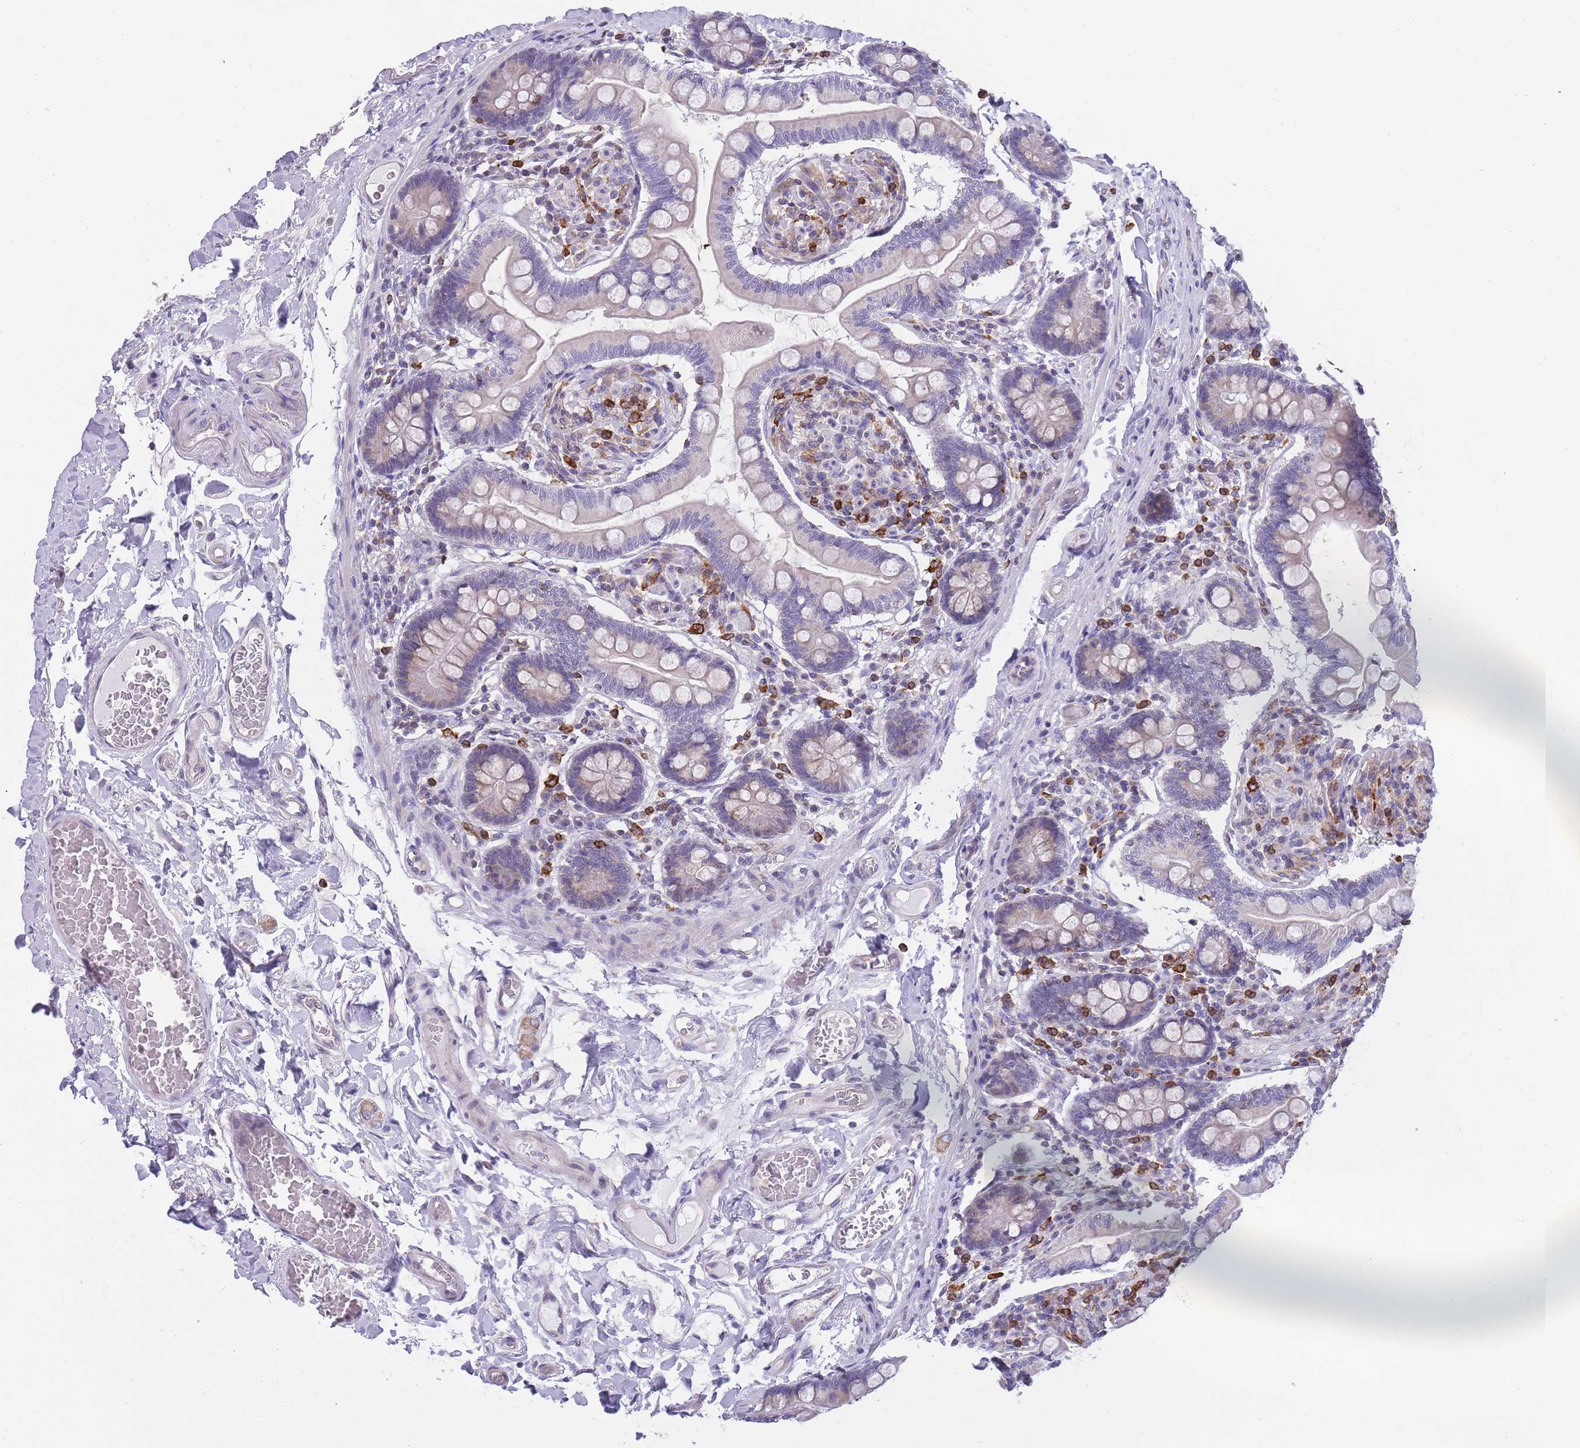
{"staining": {"intensity": "moderate", "quantity": "25%-75%", "location": "cytoplasmic/membranous"}, "tissue": "small intestine", "cell_type": "Glandular cells", "image_type": "normal", "snomed": [{"axis": "morphology", "description": "Normal tissue, NOS"}, {"axis": "topography", "description": "Small intestine"}], "caption": "Glandular cells show medium levels of moderate cytoplasmic/membranous positivity in about 25%-75% of cells in benign small intestine. The staining was performed using DAB (3,3'-diaminobenzidine) to visualize the protein expression in brown, while the nuclei were stained in blue with hematoxylin (Magnification: 20x).", "gene": "ZNF662", "patient": {"sex": "female", "age": 64}}